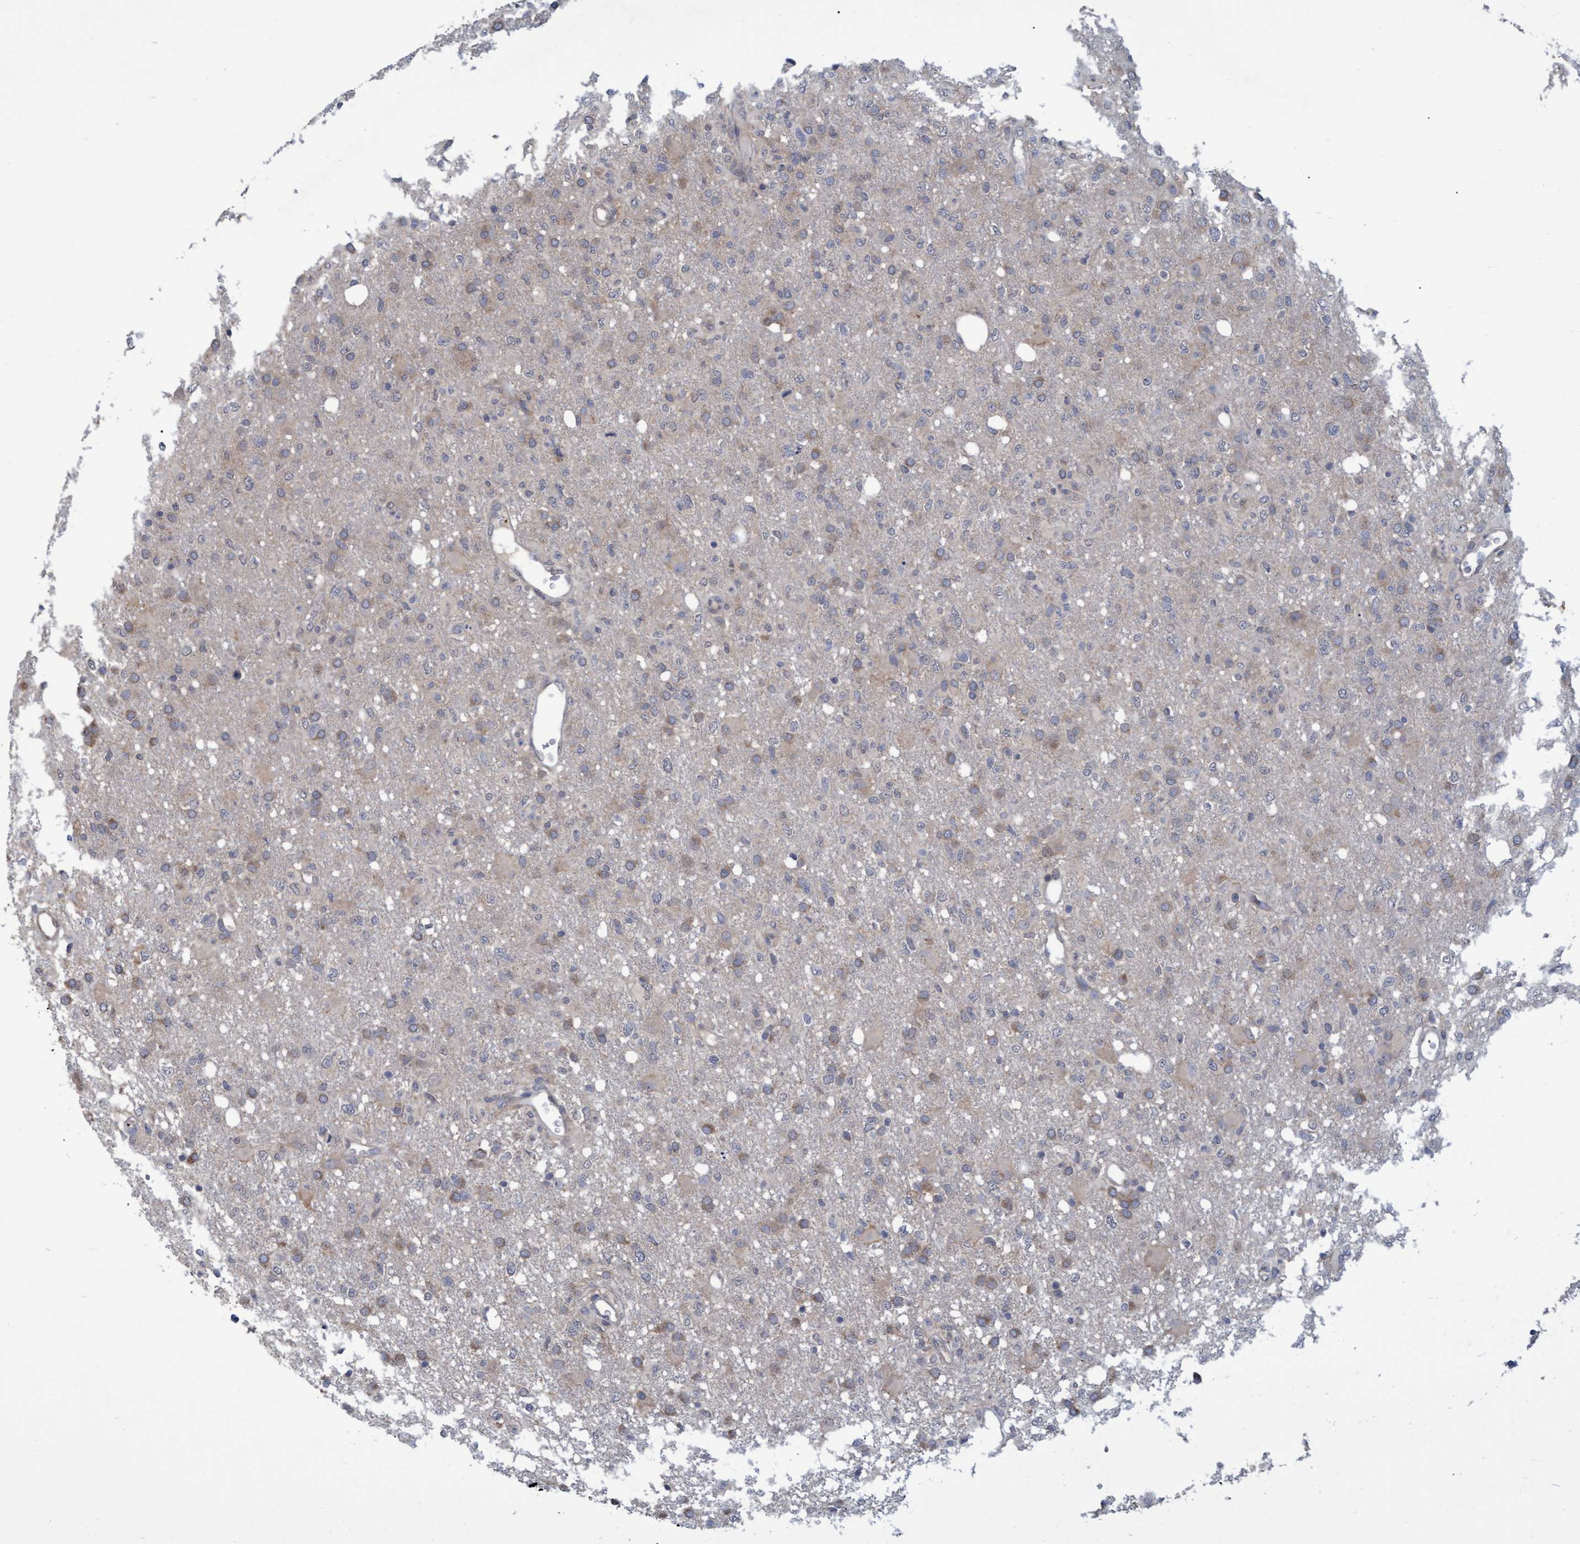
{"staining": {"intensity": "weak", "quantity": "25%-75%", "location": "cytoplasmic/membranous"}, "tissue": "glioma", "cell_type": "Tumor cells", "image_type": "cancer", "snomed": [{"axis": "morphology", "description": "Glioma, malignant, High grade"}, {"axis": "topography", "description": "Brain"}], "caption": "Glioma was stained to show a protein in brown. There is low levels of weak cytoplasmic/membranous staining in about 25%-75% of tumor cells. (IHC, brightfield microscopy, high magnification).", "gene": "NAA15", "patient": {"sex": "female", "age": 57}}